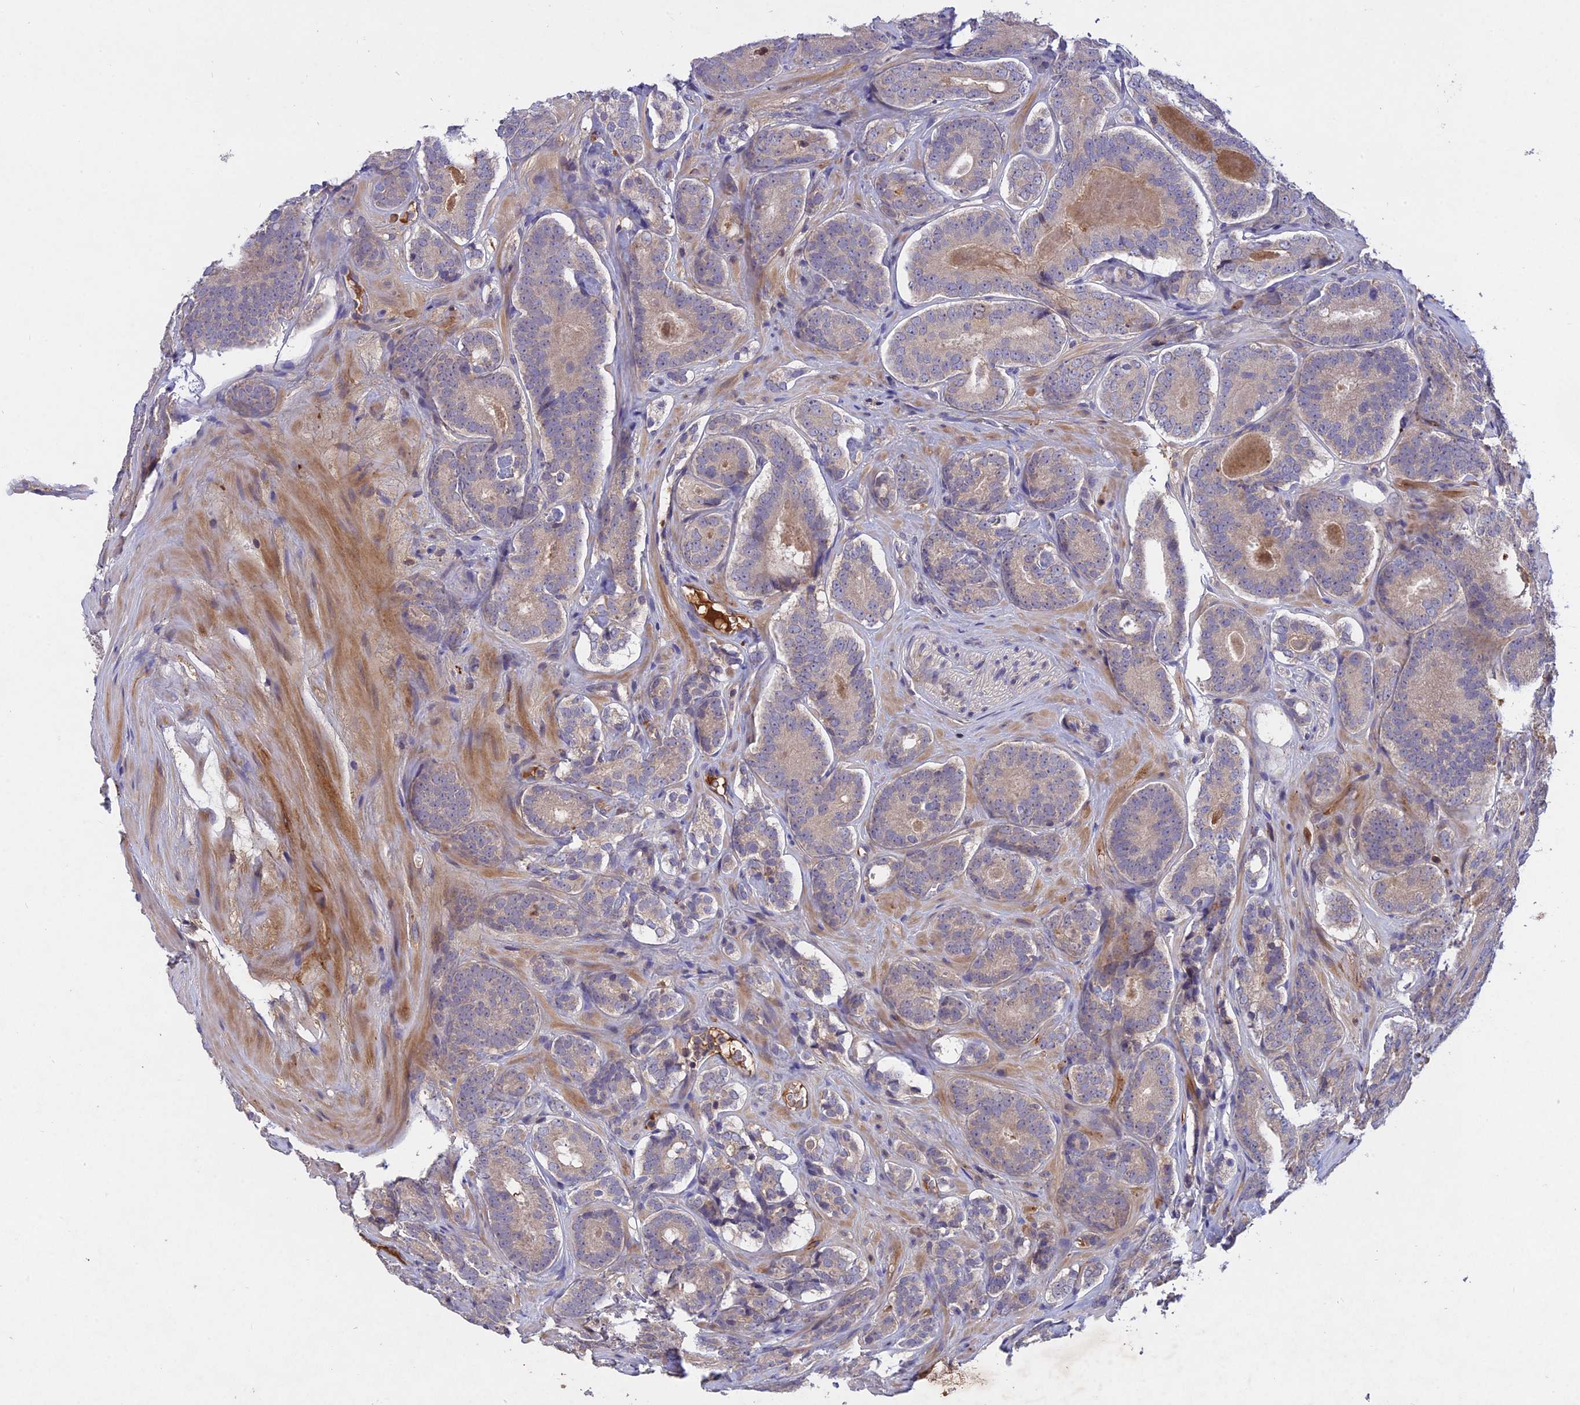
{"staining": {"intensity": "negative", "quantity": "none", "location": "none"}, "tissue": "prostate cancer", "cell_type": "Tumor cells", "image_type": "cancer", "snomed": [{"axis": "morphology", "description": "Adenocarcinoma, High grade"}, {"axis": "topography", "description": "Prostate"}], "caption": "Prostate cancer (high-grade adenocarcinoma) was stained to show a protein in brown. There is no significant positivity in tumor cells.", "gene": "ADO", "patient": {"sex": "male", "age": 63}}